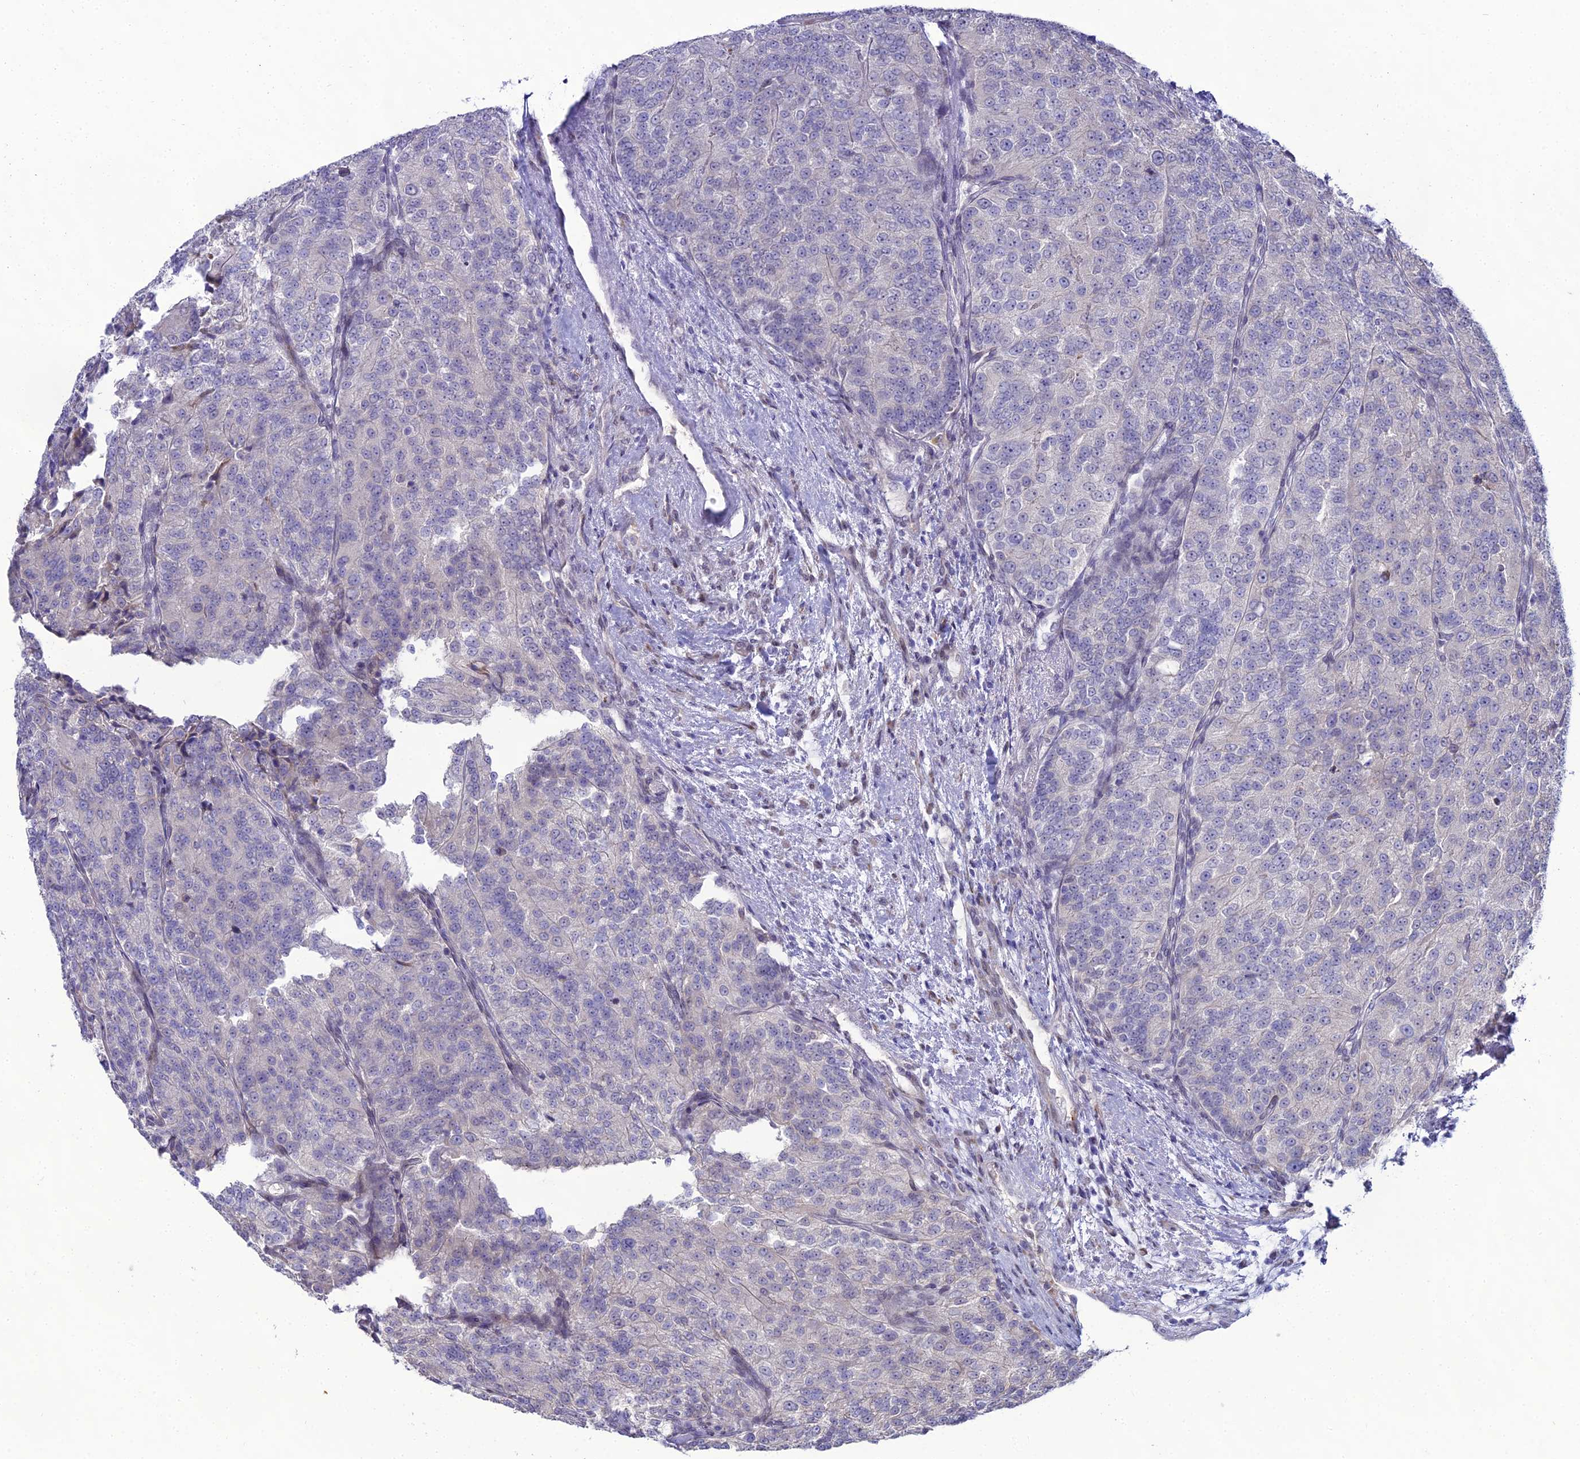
{"staining": {"intensity": "negative", "quantity": "none", "location": "none"}, "tissue": "renal cancer", "cell_type": "Tumor cells", "image_type": "cancer", "snomed": [{"axis": "morphology", "description": "Adenocarcinoma, NOS"}, {"axis": "topography", "description": "Kidney"}], "caption": "Tumor cells are negative for protein expression in human renal cancer (adenocarcinoma).", "gene": "TROAP", "patient": {"sex": "female", "age": 63}}